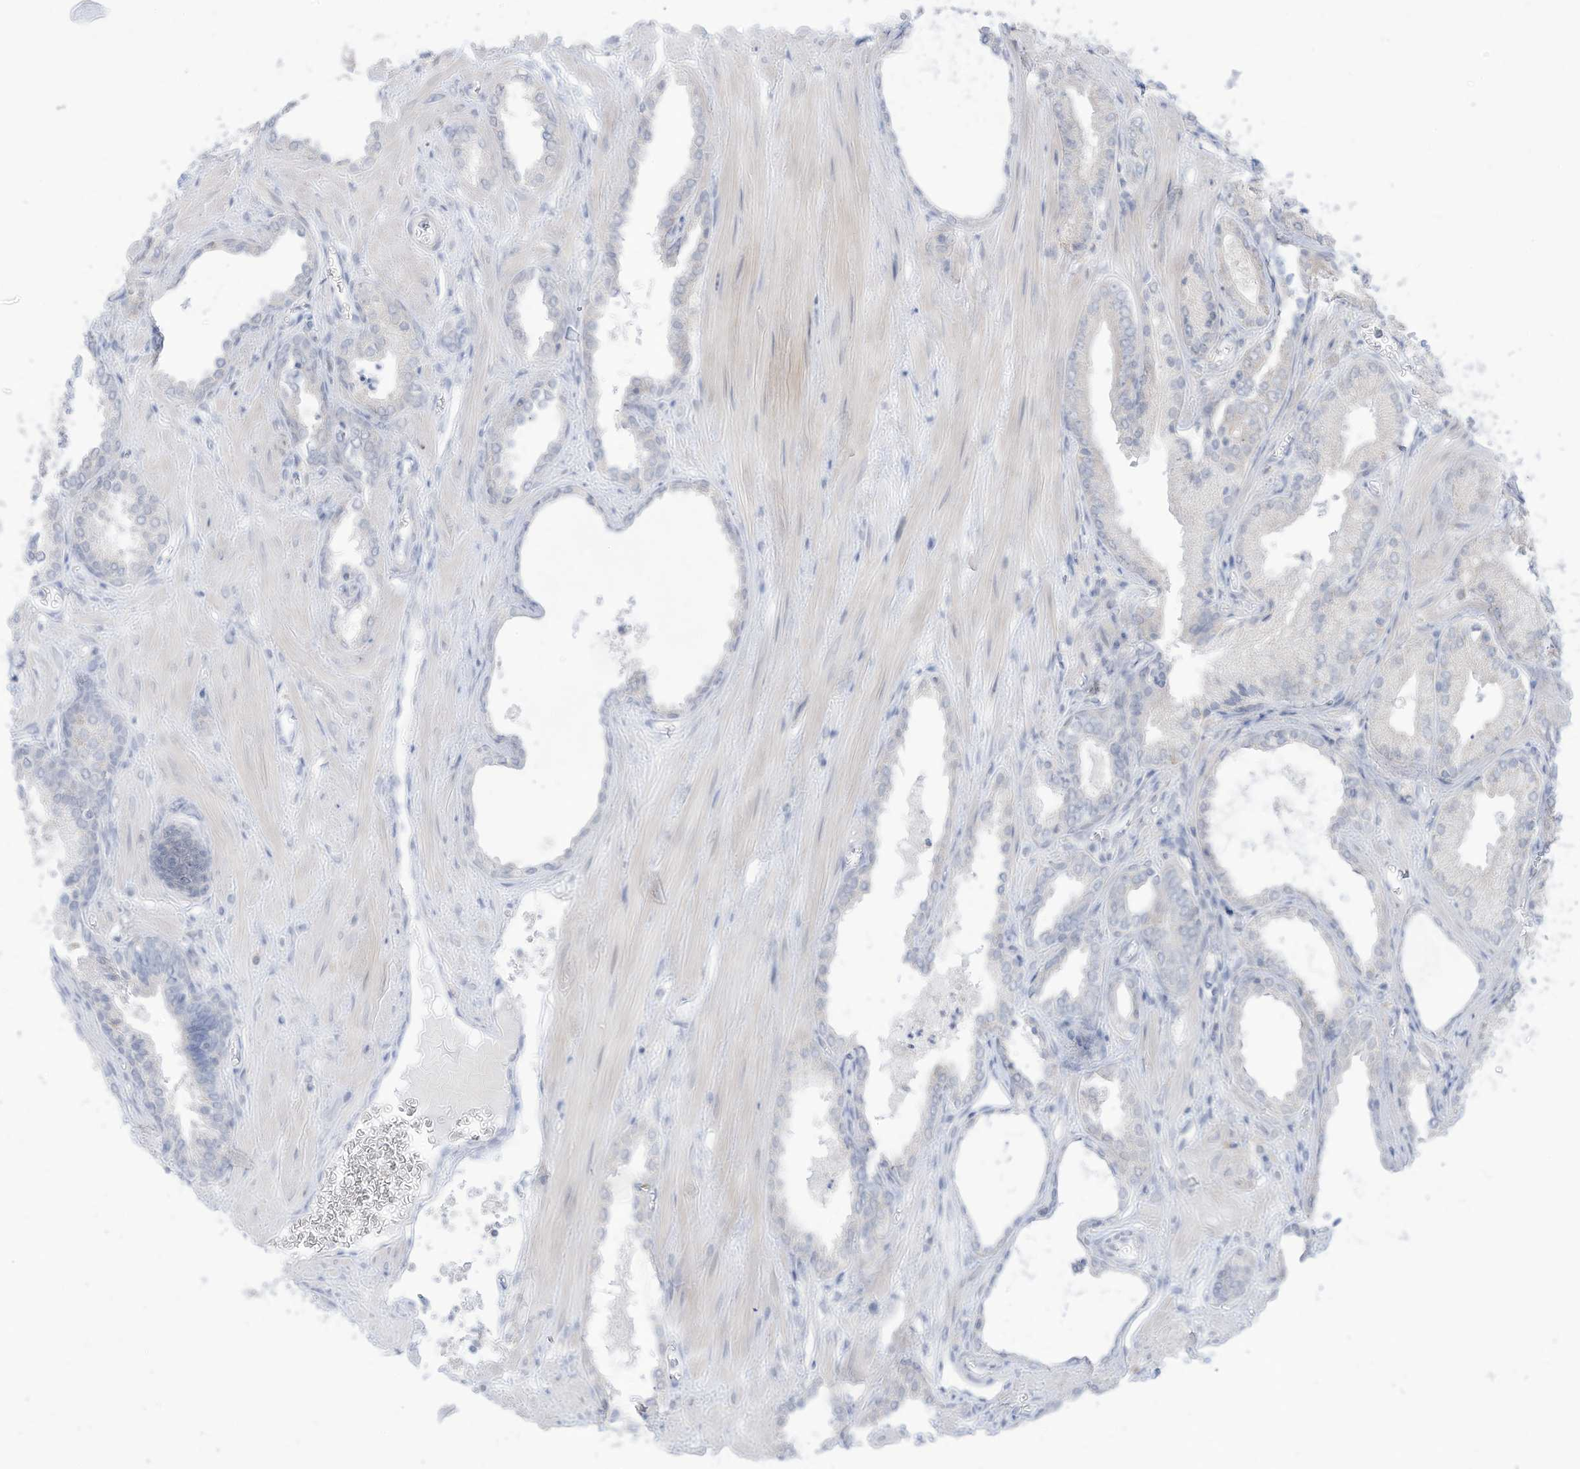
{"staining": {"intensity": "weak", "quantity": "<25%", "location": "cytoplasmic/membranous"}, "tissue": "prostate cancer", "cell_type": "Tumor cells", "image_type": "cancer", "snomed": [{"axis": "morphology", "description": "Adenocarcinoma, Low grade"}, {"axis": "topography", "description": "Prostate"}], "caption": "High power microscopy histopathology image of an immunohistochemistry micrograph of prostate adenocarcinoma (low-grade), revealing no significant expression in tumor cells.", "gene": "OGT", "patient": {"sex": "male", "age": 67}}